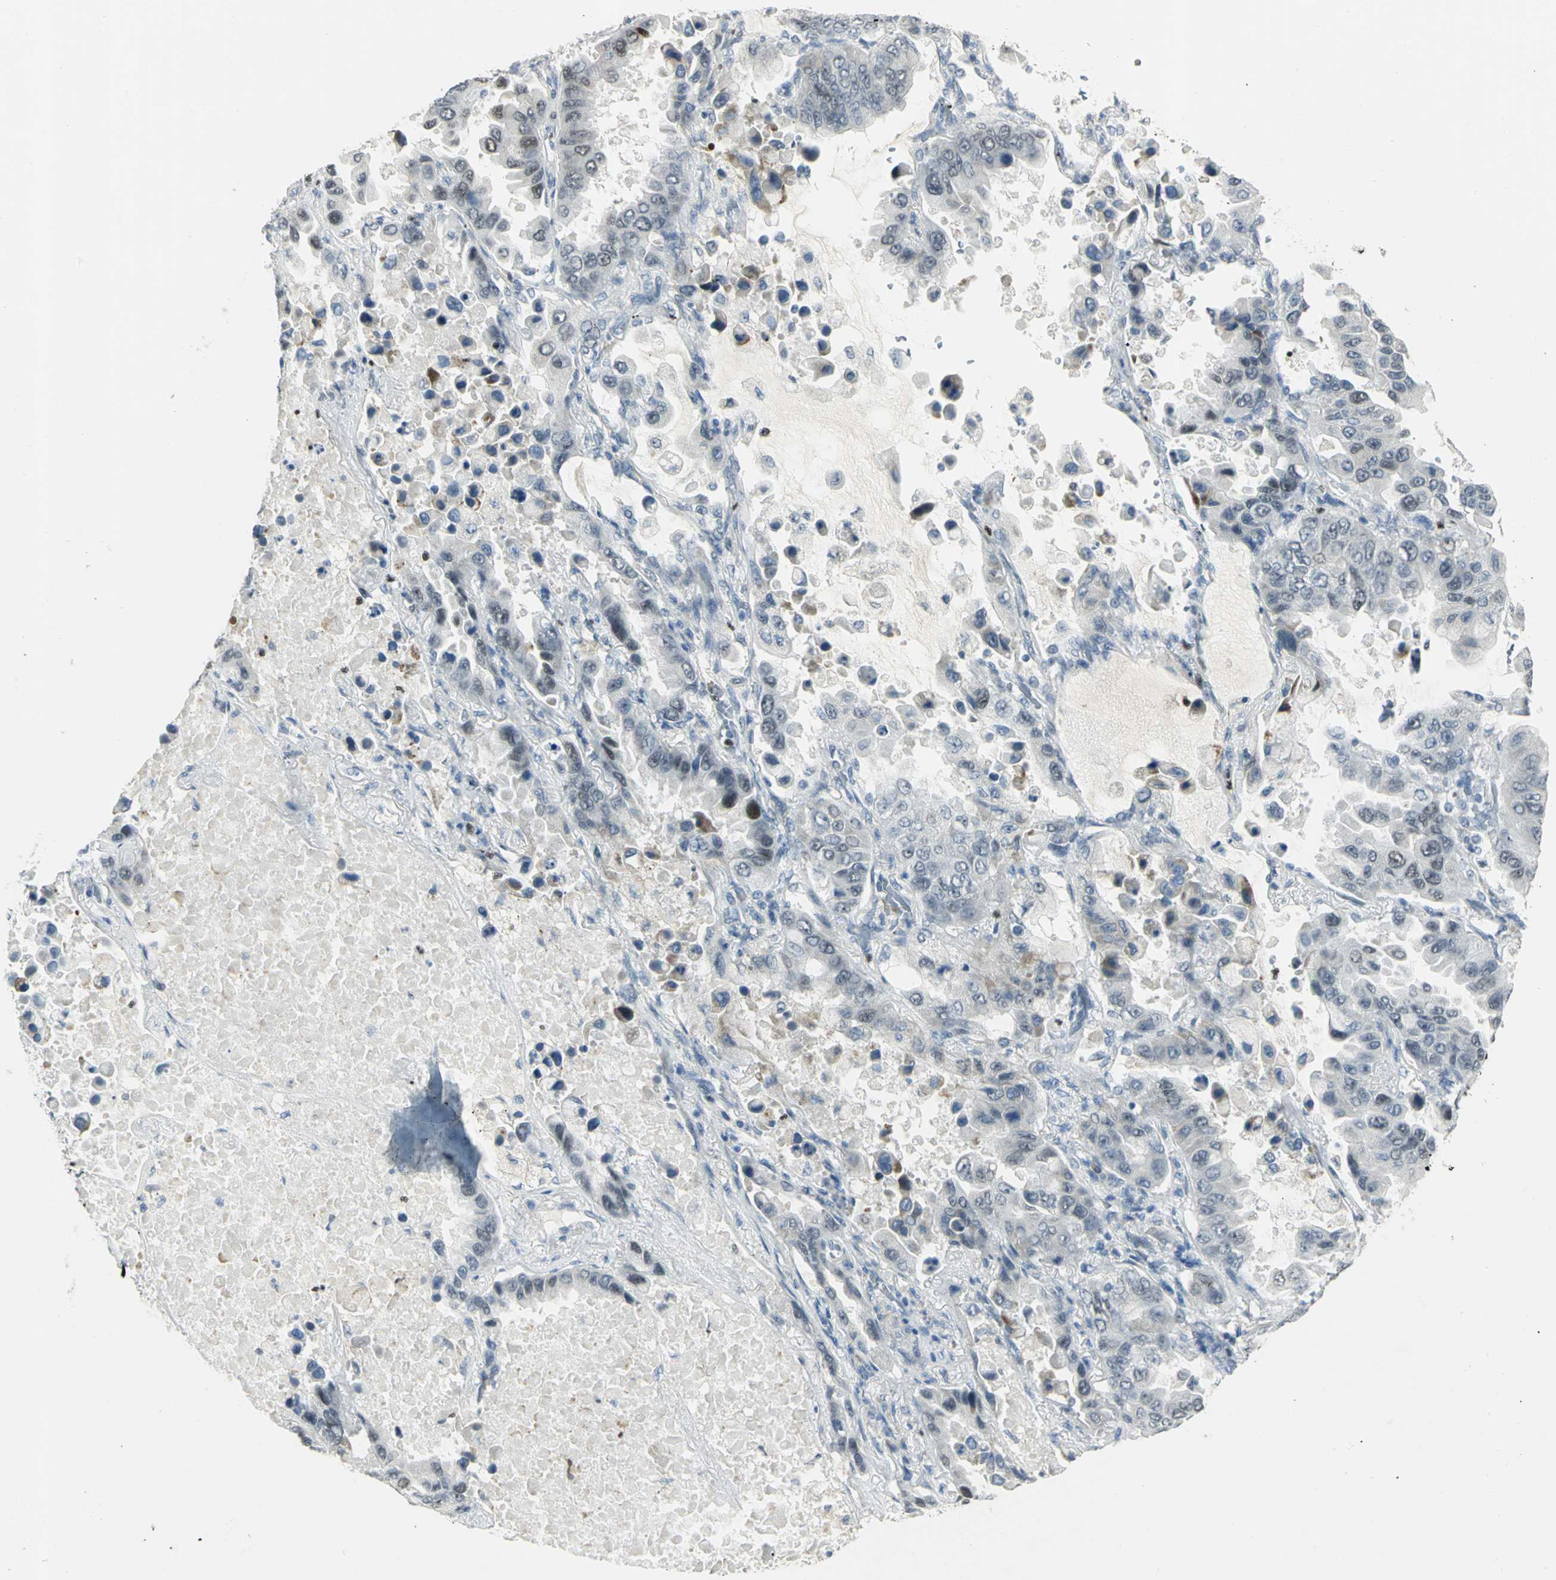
{"staining": {"intensity": "weak", "quantity": "<25%", "location": "nuclear"}, "tissue": "lung cancer", "cell_type": "Tumor cells", "image_type": "cancer", "snomed": [{"axis": "morphology", "description": "Adenocarcinoma, NOS"}, {"axis": "topography", "description": "Lung"}], "caption": "Protein analysis of lung cancer (adenocarcinoma) exhibits no significant positivity in tumor cells.", "gene": "BCL6", "patient": {"sex": "male", "age": 64}}